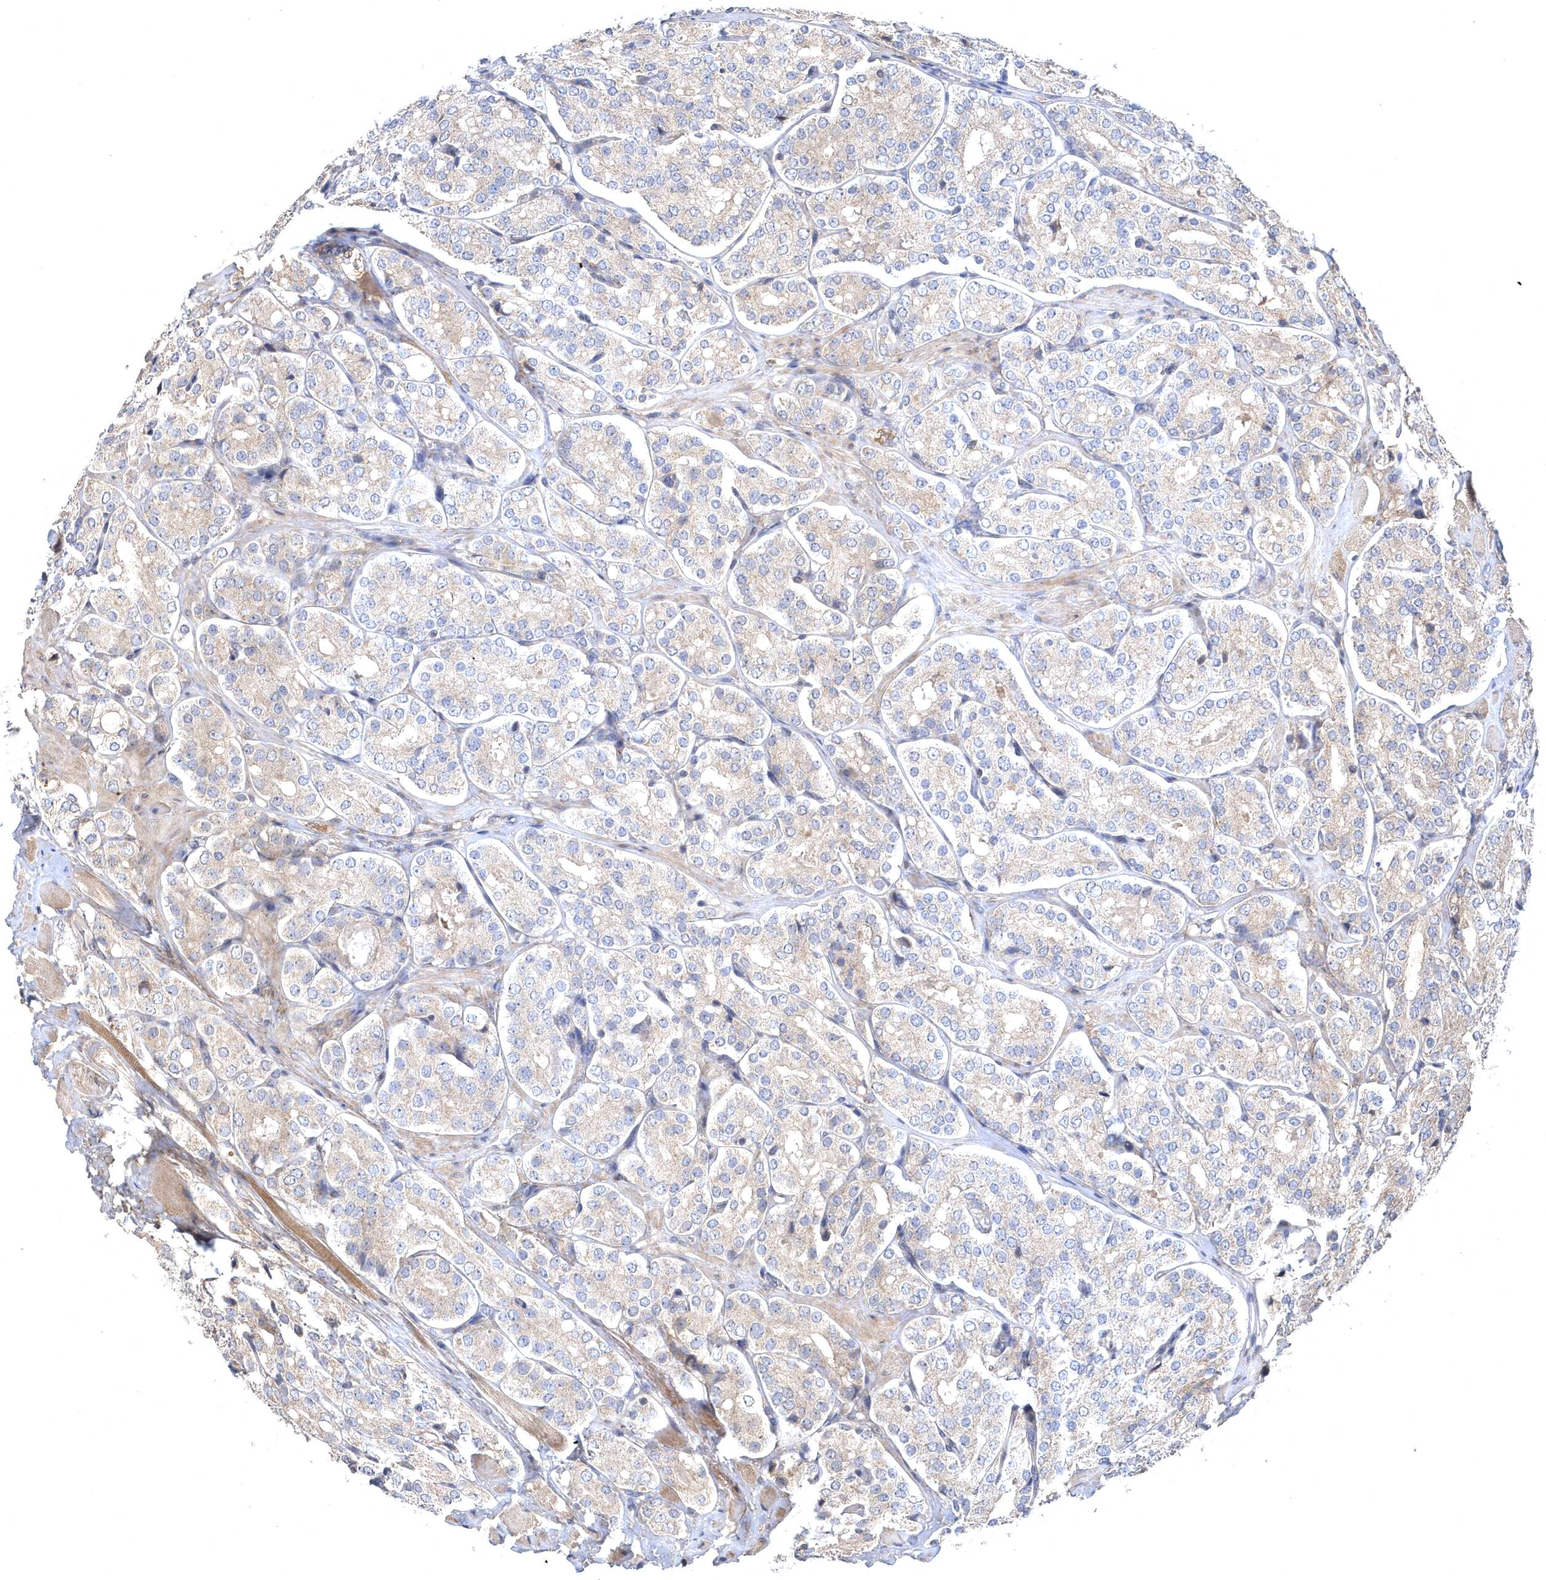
{"staining": {"intensity": "weak", "quantity": "25%-75%", "location": "cytoplasmic/membranous"}, "tissue": "prostate cancer", "cell_type": "Tumor cells", "image_type": "cancer", "snomed": [{"axis": "morphology", "description": "Adenocarcinoma, High grade"}, {"axis": "topography", "description": "Prostate"}], "caption": "Human prostate cancer stained with a brown dye exhibits weak cytoplasmic/membranous positive positivity in approximately 25%-75% of tumor cells.", "gene": "HMGCS1", "patient": {"sex": "male", "age": 65}}